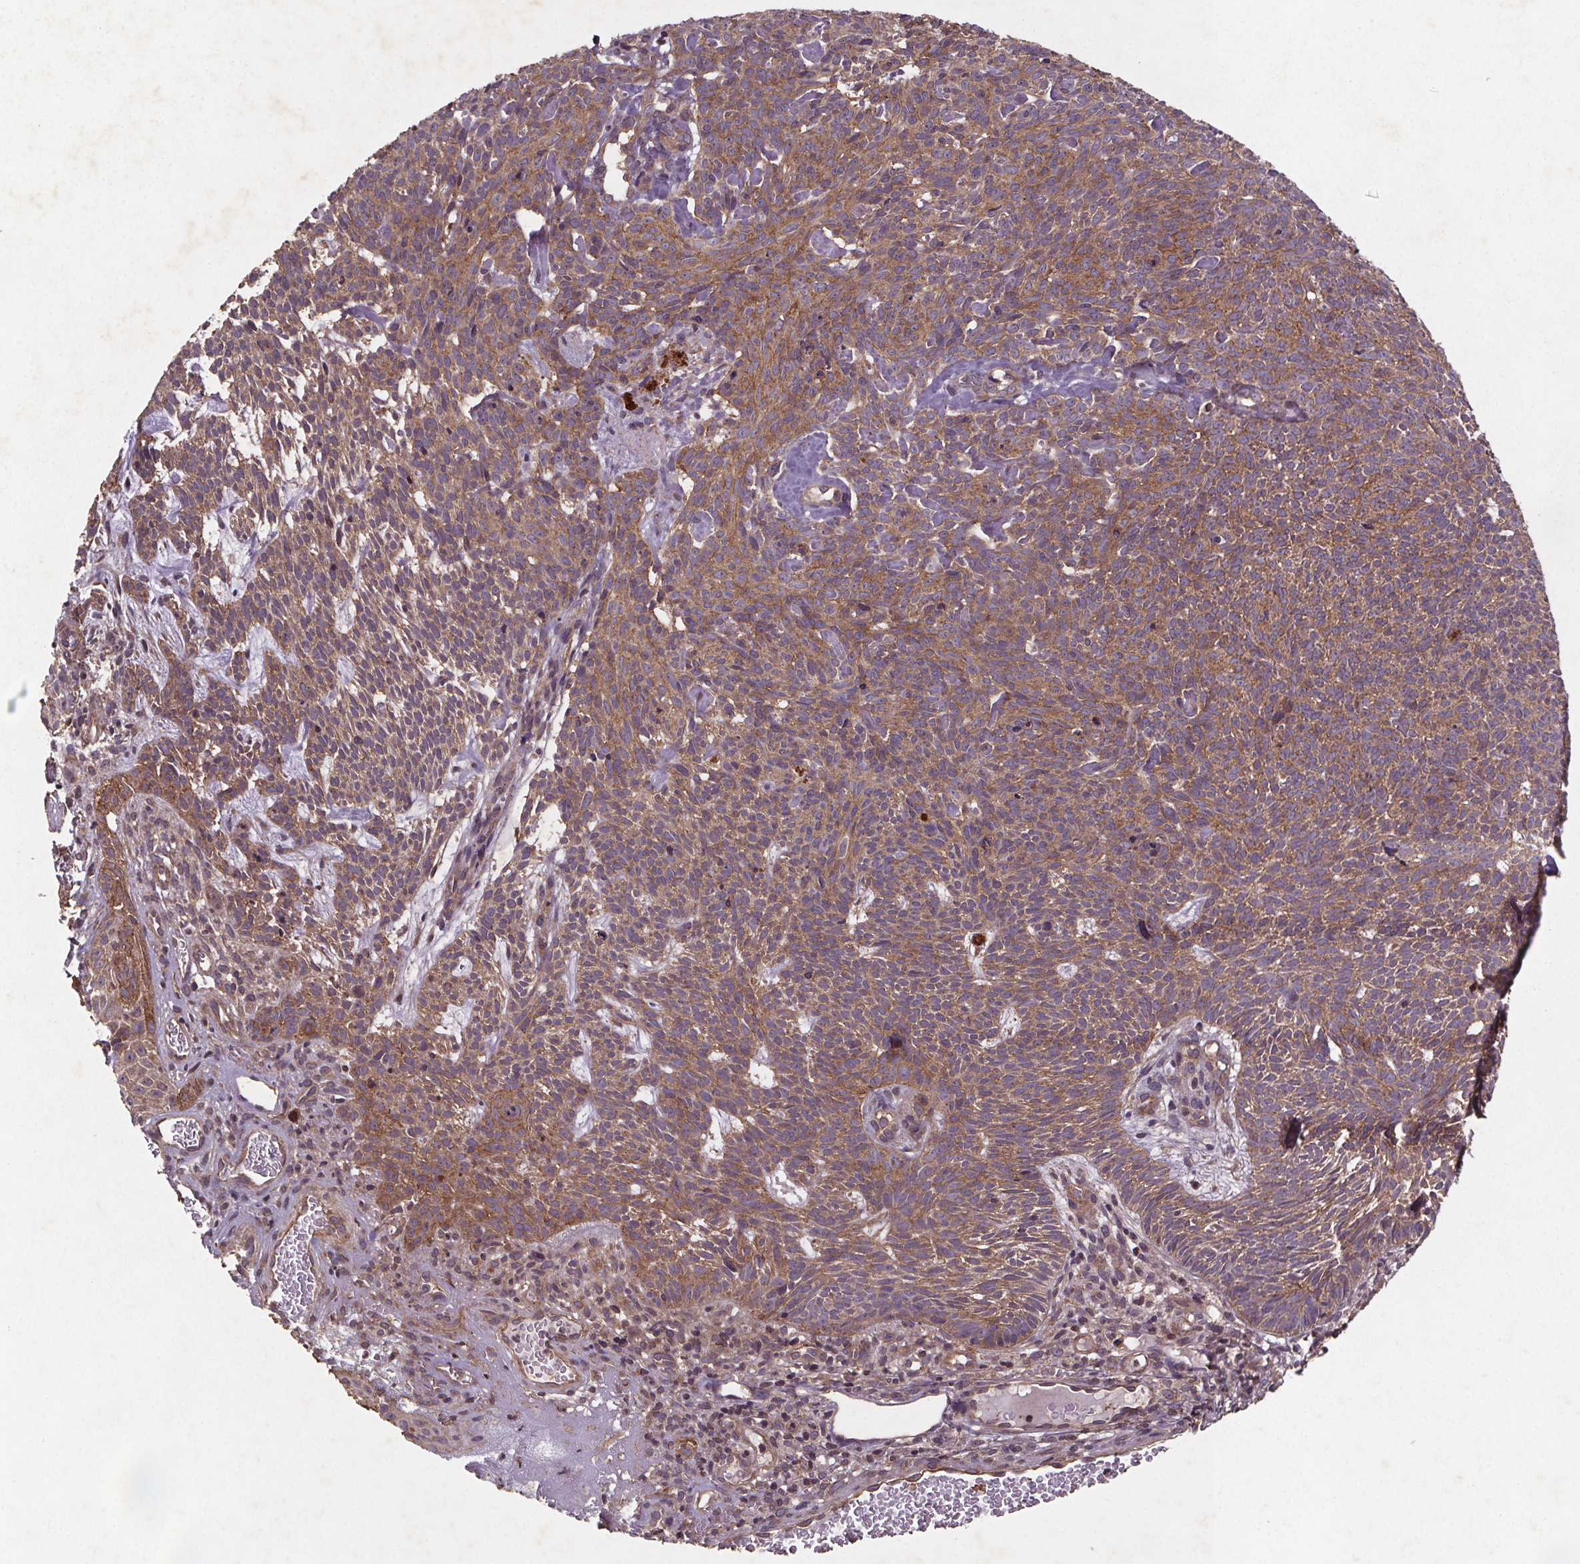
{"staining": {"intensity": "moderate", "quantity": ">75%", "location": "cytoplasmic/membranous"}, "tissue": "skin cancer", "cell_type": "Tumor cells", "image_type": "cancer", "snomed": [{"axis": "morphology", "description": "Basal cell carcinoma"}, {"axis": "topography", "description": "Skin"}], "caption": "Skin cancer was stained to show a protein in brown. There is medium levels of moderate cytoplasmic/membranous positivity in approximately >75% of tumor cells.", "gene": "STRN3", "patient": {"sex": "male", "age": 59}}